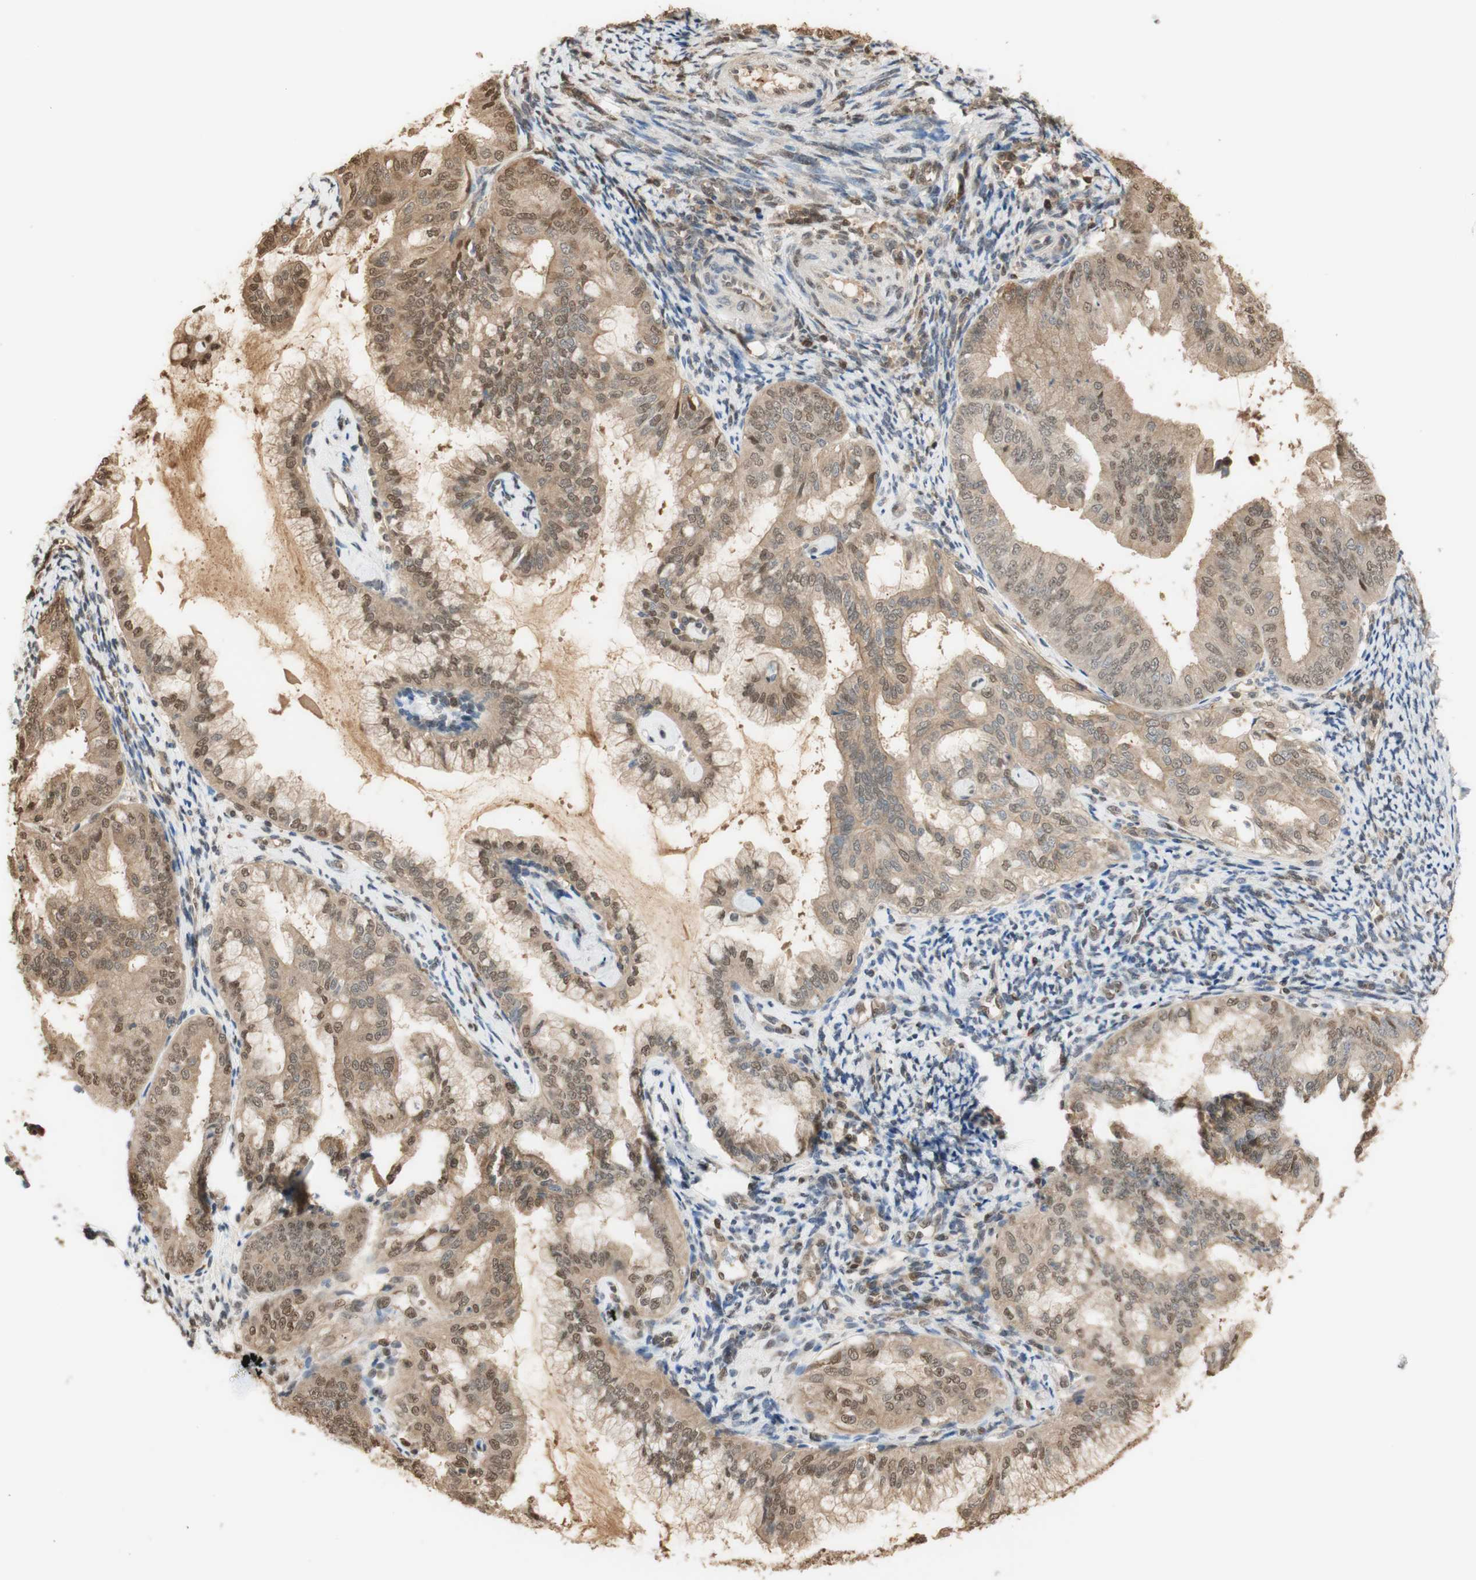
{"staining": {"intensity": "moderate", "quantity": ">75%", "location": "cytoplasmic/membranous,nuclear"}, "tissue": "endometrial cancer", "cell_type": "Tumor cells", "image_type": "cancer", "snomed": [{"axis": "morphology", "description": "Adenocarcinoma, NOS"}, {"axis": "topography", "description": "Endometrium"}], "caption": "Endometrial cancer (adenocarcinoma) stained with a protein marker displays moderate staining in tumor cells.", "gene": "NAP1L4", "patient": {"sex": "female", "age": 63}}